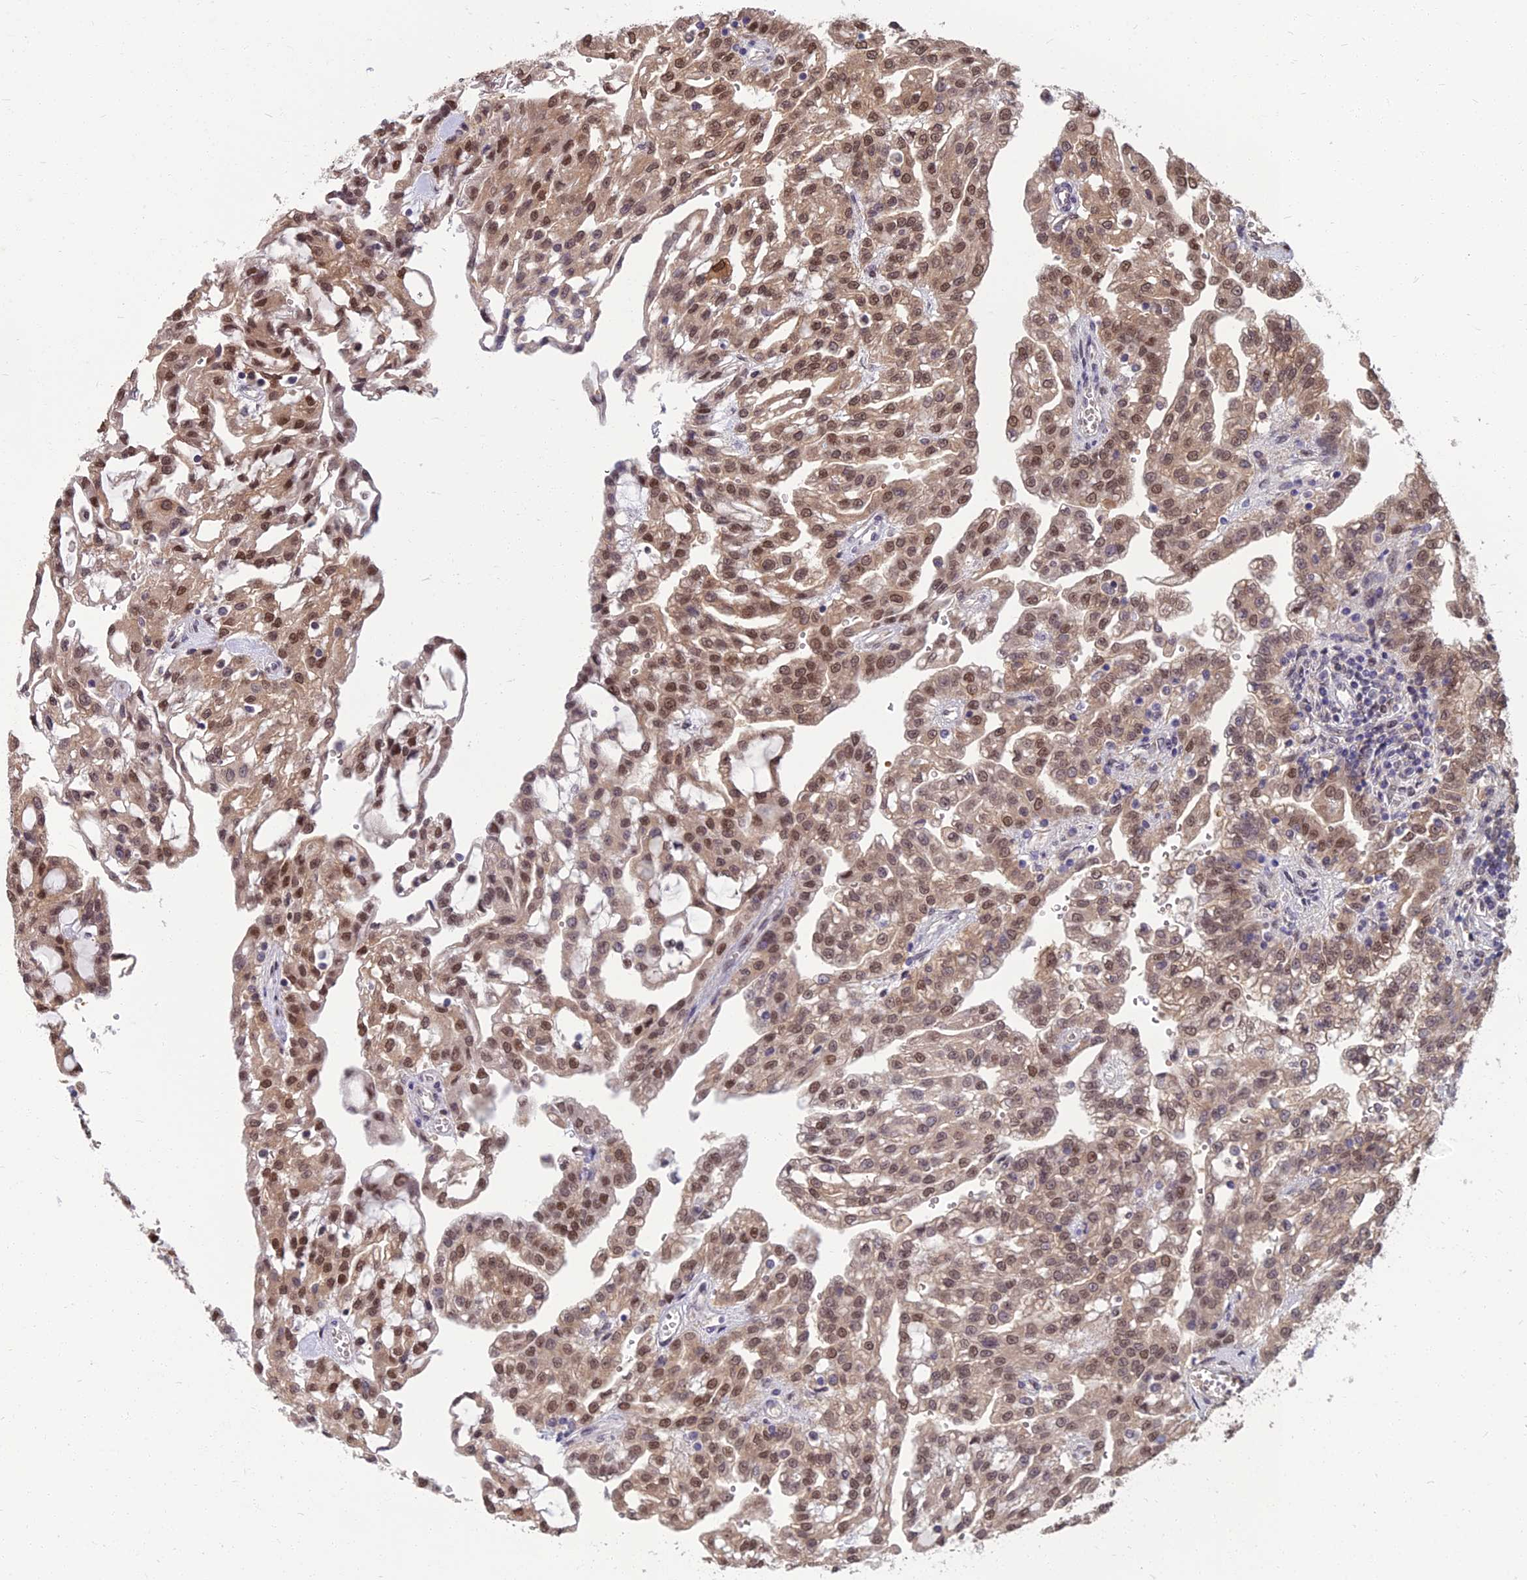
{"staining": {"intensity": "moderate", "quantity": ">75%", "location": "nuclear"}, "tissue": "renal cancer", "cell_type": "Tumor cells", "image_type": "cancer", "snomed": [{"axis": "morphology", "description": "Adenocarcinoma, NOS"}, {"axis": "topography", "description": "Kidney"}], "caption": "Adenocarcinoma (renal) stained with a brown dye displays moderate nuclear positive staining in approximately >75% of tumor cells.", "gene": "NR4A3", "patient": {"sex": "male", "age": 63}}